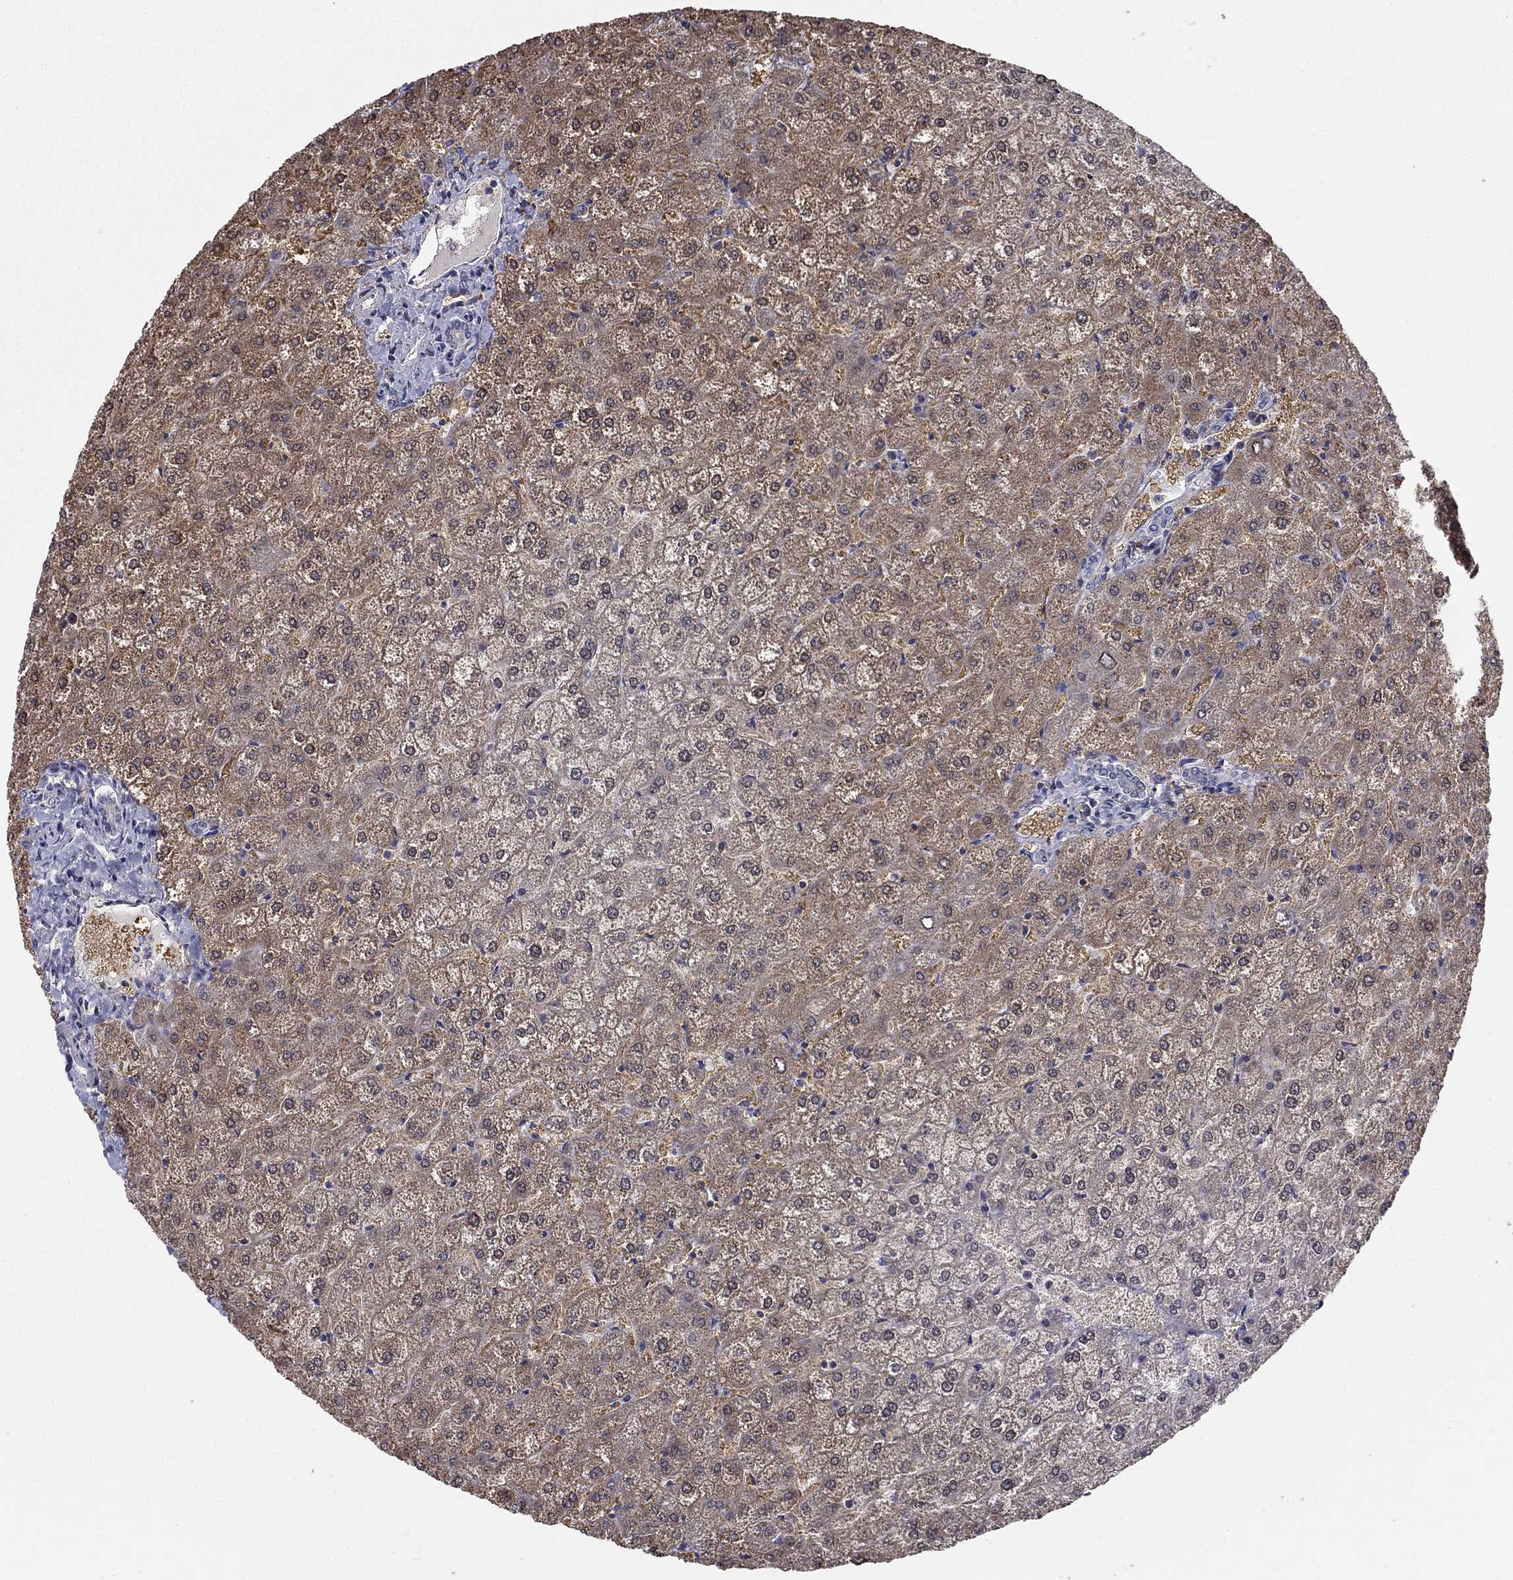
{"staining": {"intensity": "negative", "quantity": "none", "location": "none"}, "tissue": "liver", "cell_type": "Cholangiocytes", "image_type": "normal", "snomed": [{"axis": "morphology", "description": "Normal tissue, NOS"}, {"axis": "topography", "description": "Liver"}], "caption": "Immunohistochemistry (IHC) histopathology image of normal human liver stained for a protein (brown), which reveals no expression in cholangiocytes.", "gene": "MMAA", "patient": {"sex": "female", "age": 32}}